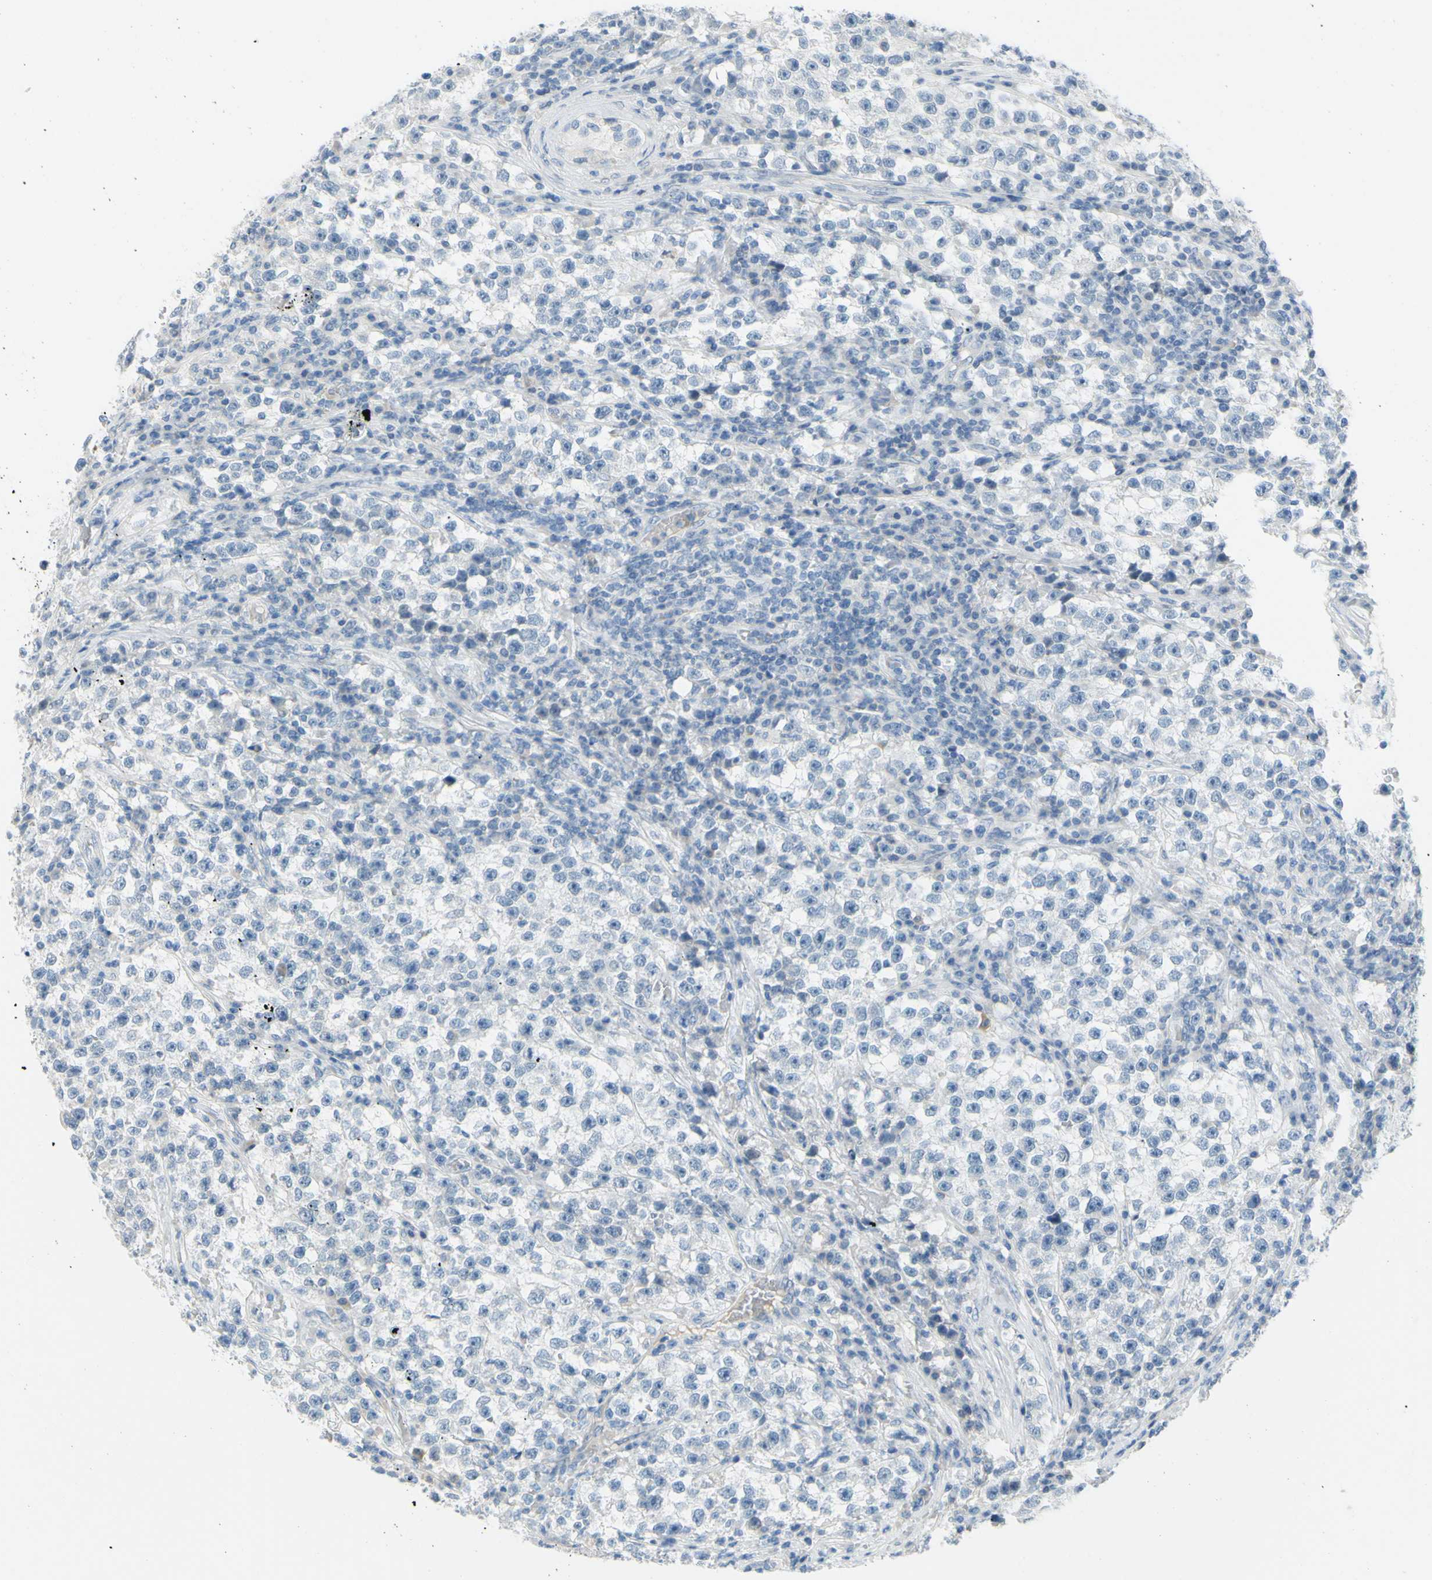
{"staining": {"intensity": "negative", "quantity": "none", "location": "none"}, "tissue": "testis cancer", "cell_type": "Tumor cells", "image_type": "cancer", "snomed": [{"axis": "morphology", "description": "Seminoma, NOS"}, {"axis": "topography", "description": "Testis"}], "caption": "Human seminoma (testis) stained for a protein using immunohistochemistry (IHC) demonstrates no expression in tumor cells.", "gene": "DCT", "patient": {"sex": "male", "age": 22}}